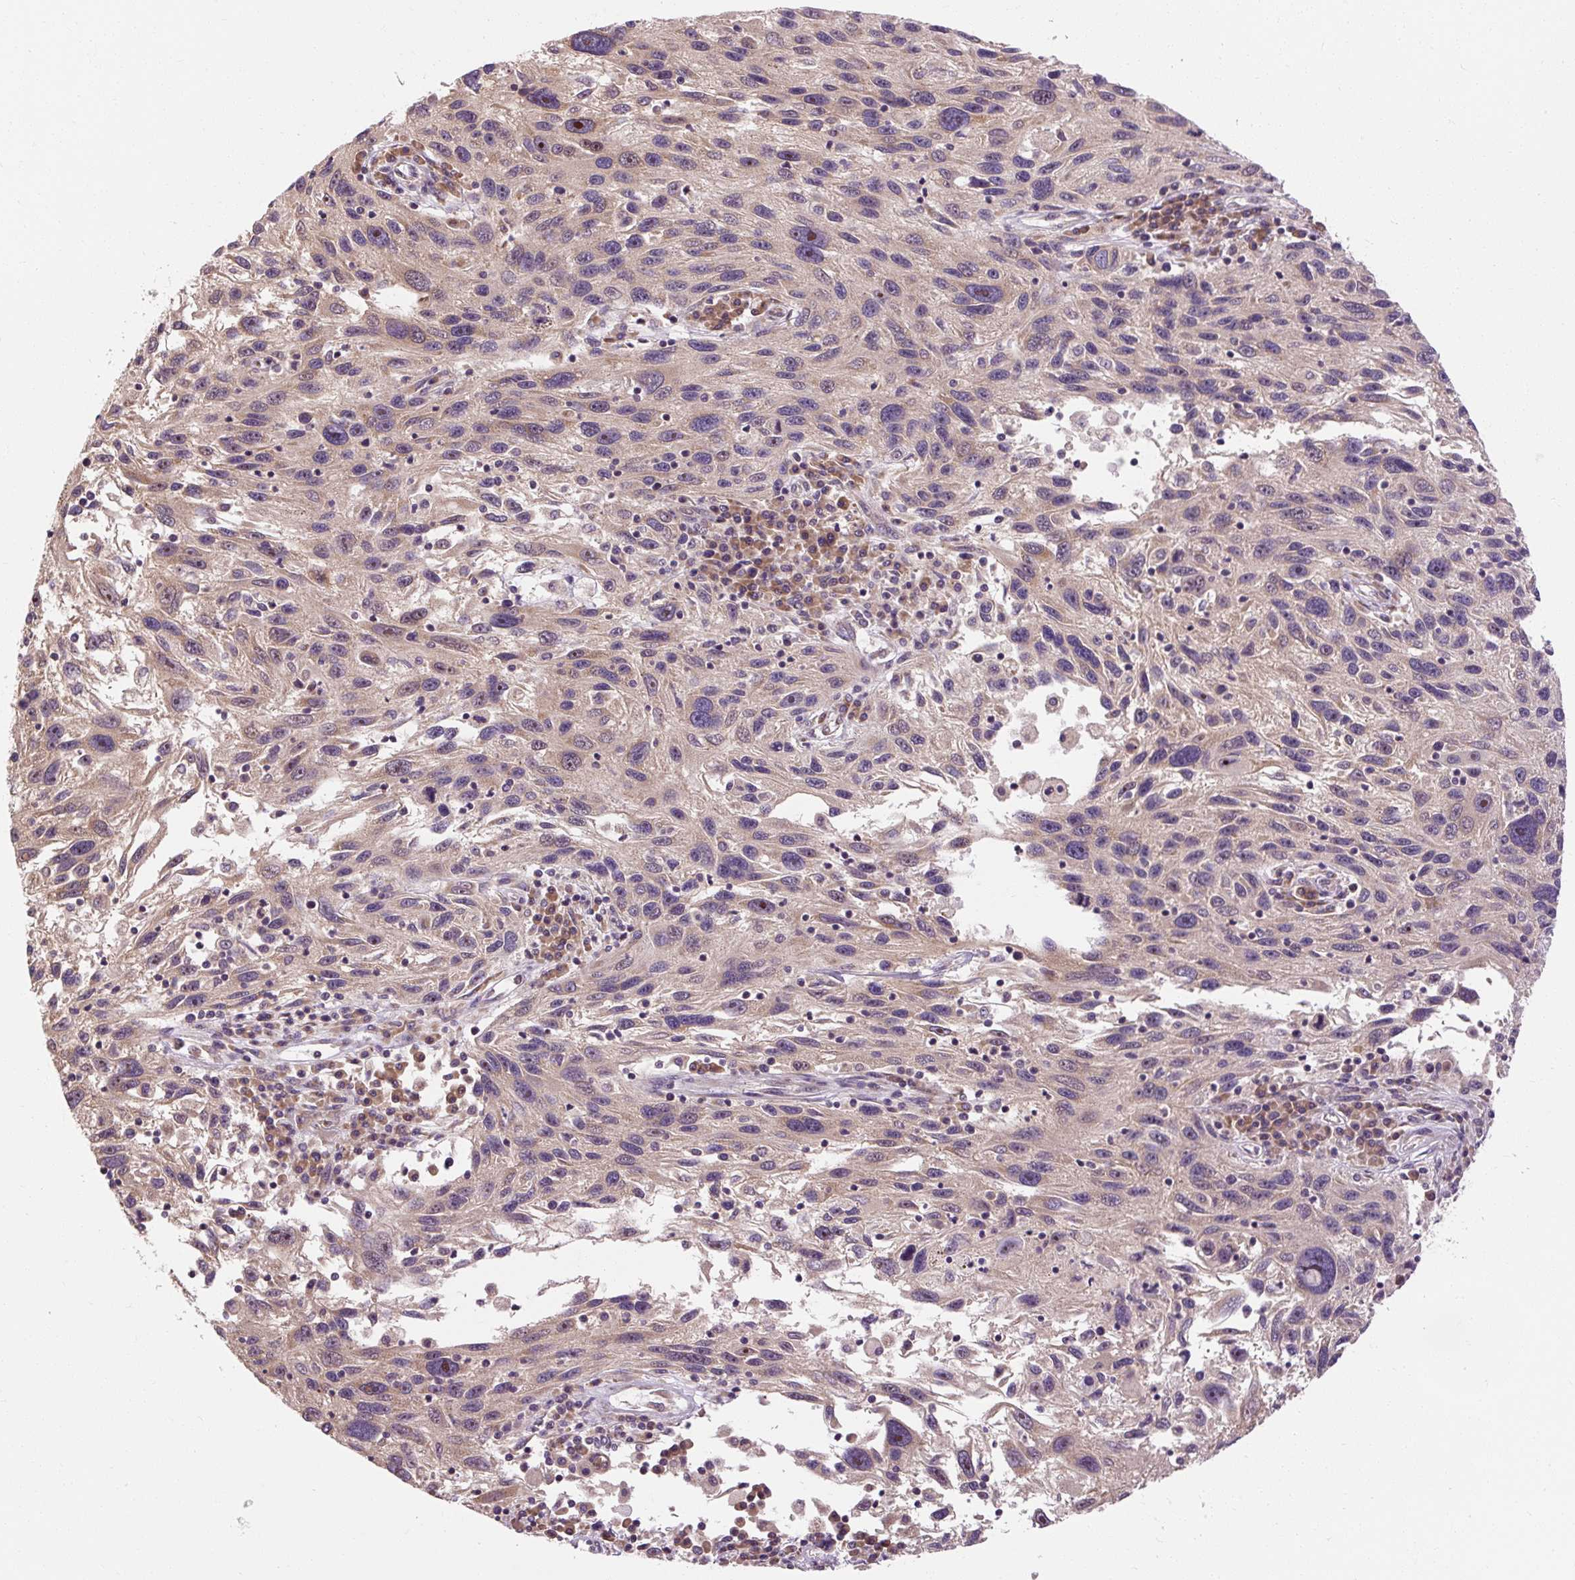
{"staining": {"intensity": "moderate", "quantity": "<25%", "location": "cytoplasmic/membranous,nuclear"}, "tissue": "melanoma", "cell_type": "Tumor cells", "image_type": "cancer", "snomed": [{"axis": "morphology", "description": "Malignant melanoma, NOS"}, {"axis": "topography", "description": "Skin"}], "caption": "IHC (DAB) staining of human melanoma reveals moderate cytoplasmic/membranous and nuclear protein staining in about <25% of tumor cells.", "gene": "PRSS48", "patient": {"sex": "male", "age": 53}}